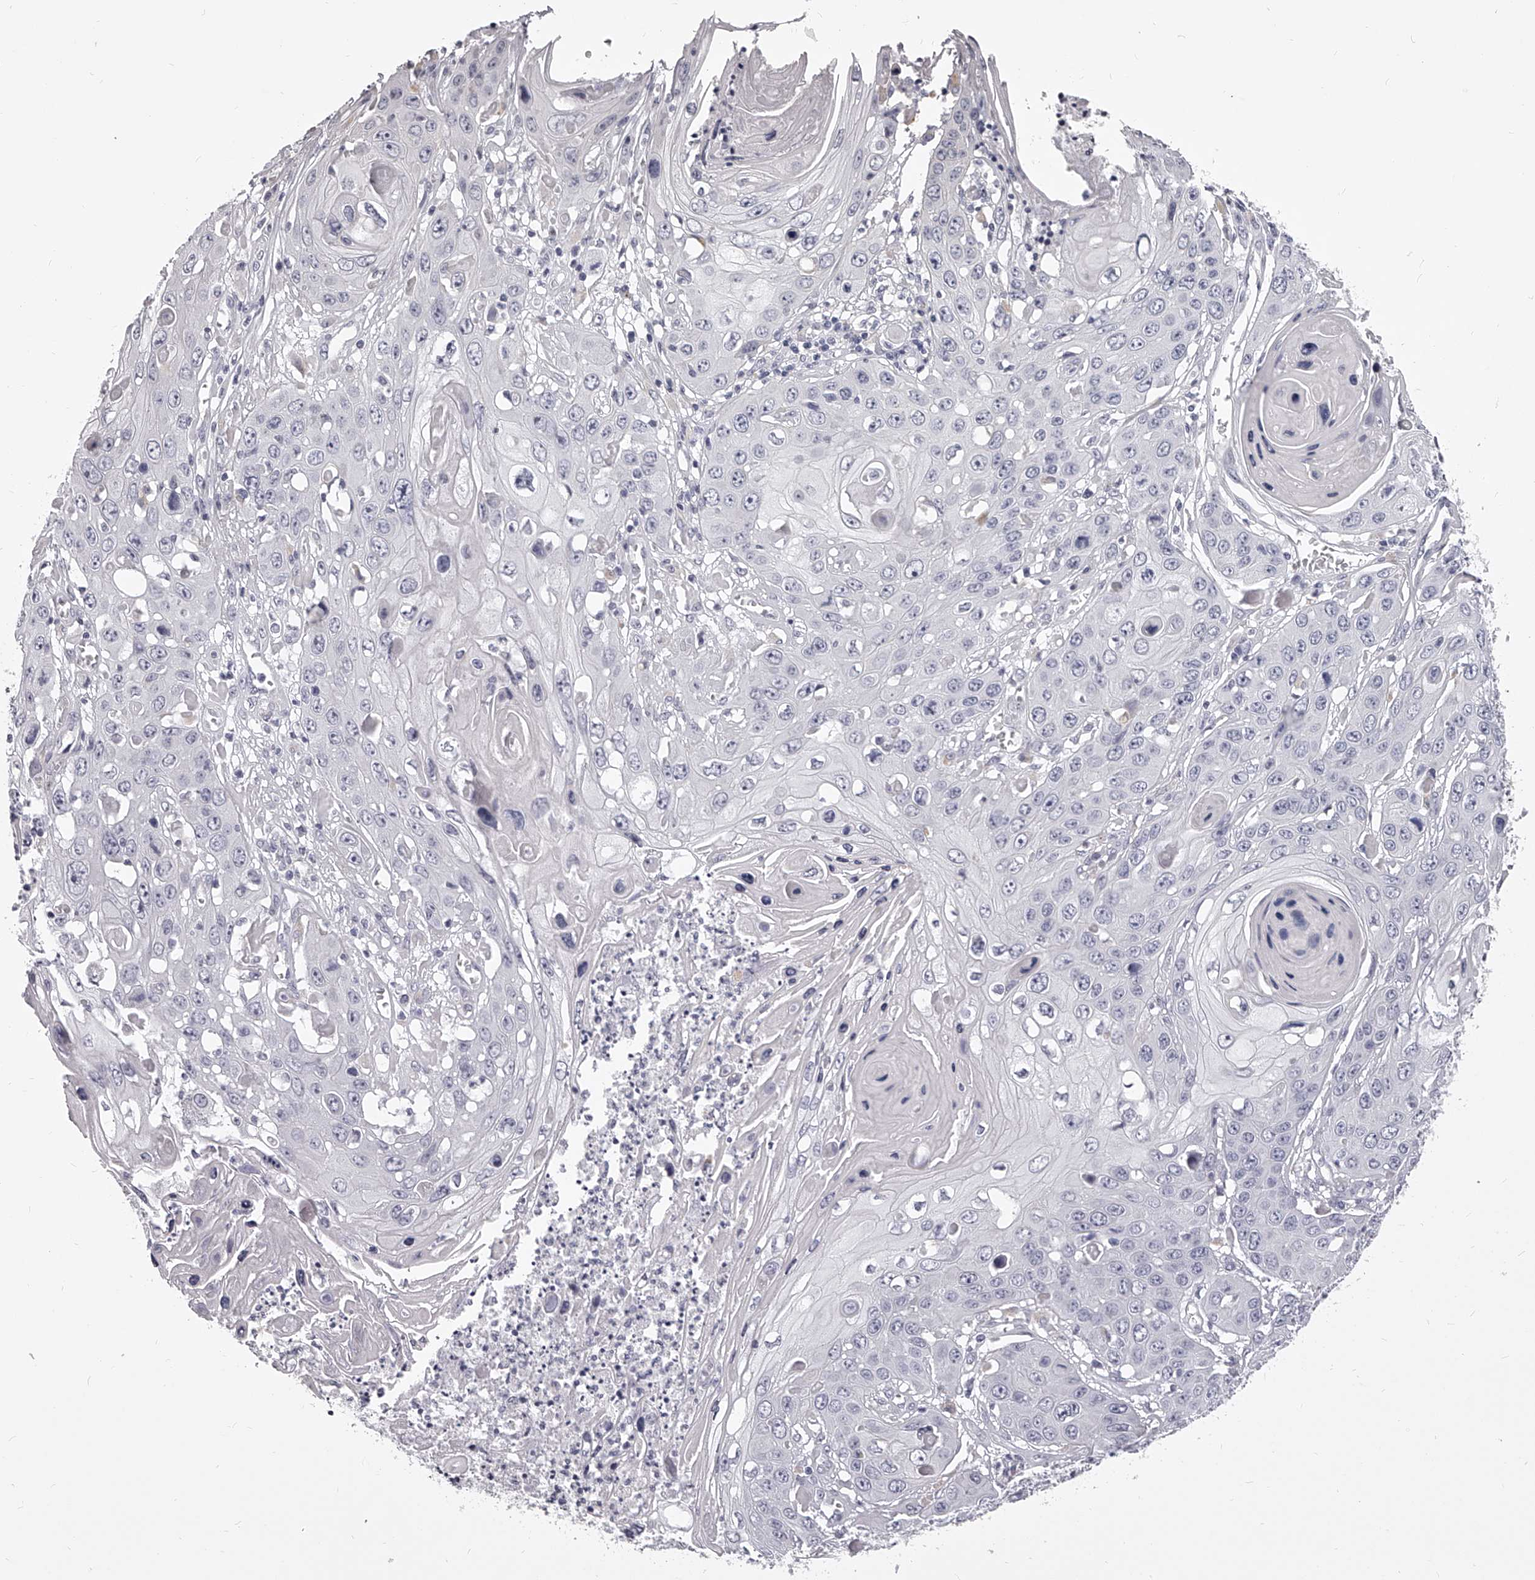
{"staining": {"intensity": "negative", "quantity": "none", "location": "none"}, "tissue": "skin cancer", "cell_type": "Tumor cells", "image_type": "cancer", "snomed": [{"axis": "morphology", "description": "Squamous cell carcinoma, NOS"}, {"axis": "topography", "description": "Skin"}], "caption": "DAB immunohistochemical staining of human skin squamous cell carcinoma demonstrates no significant expression in tumor cells.", "gene": "DMRT1", "patient": {"sex": "male", "age": 55}}